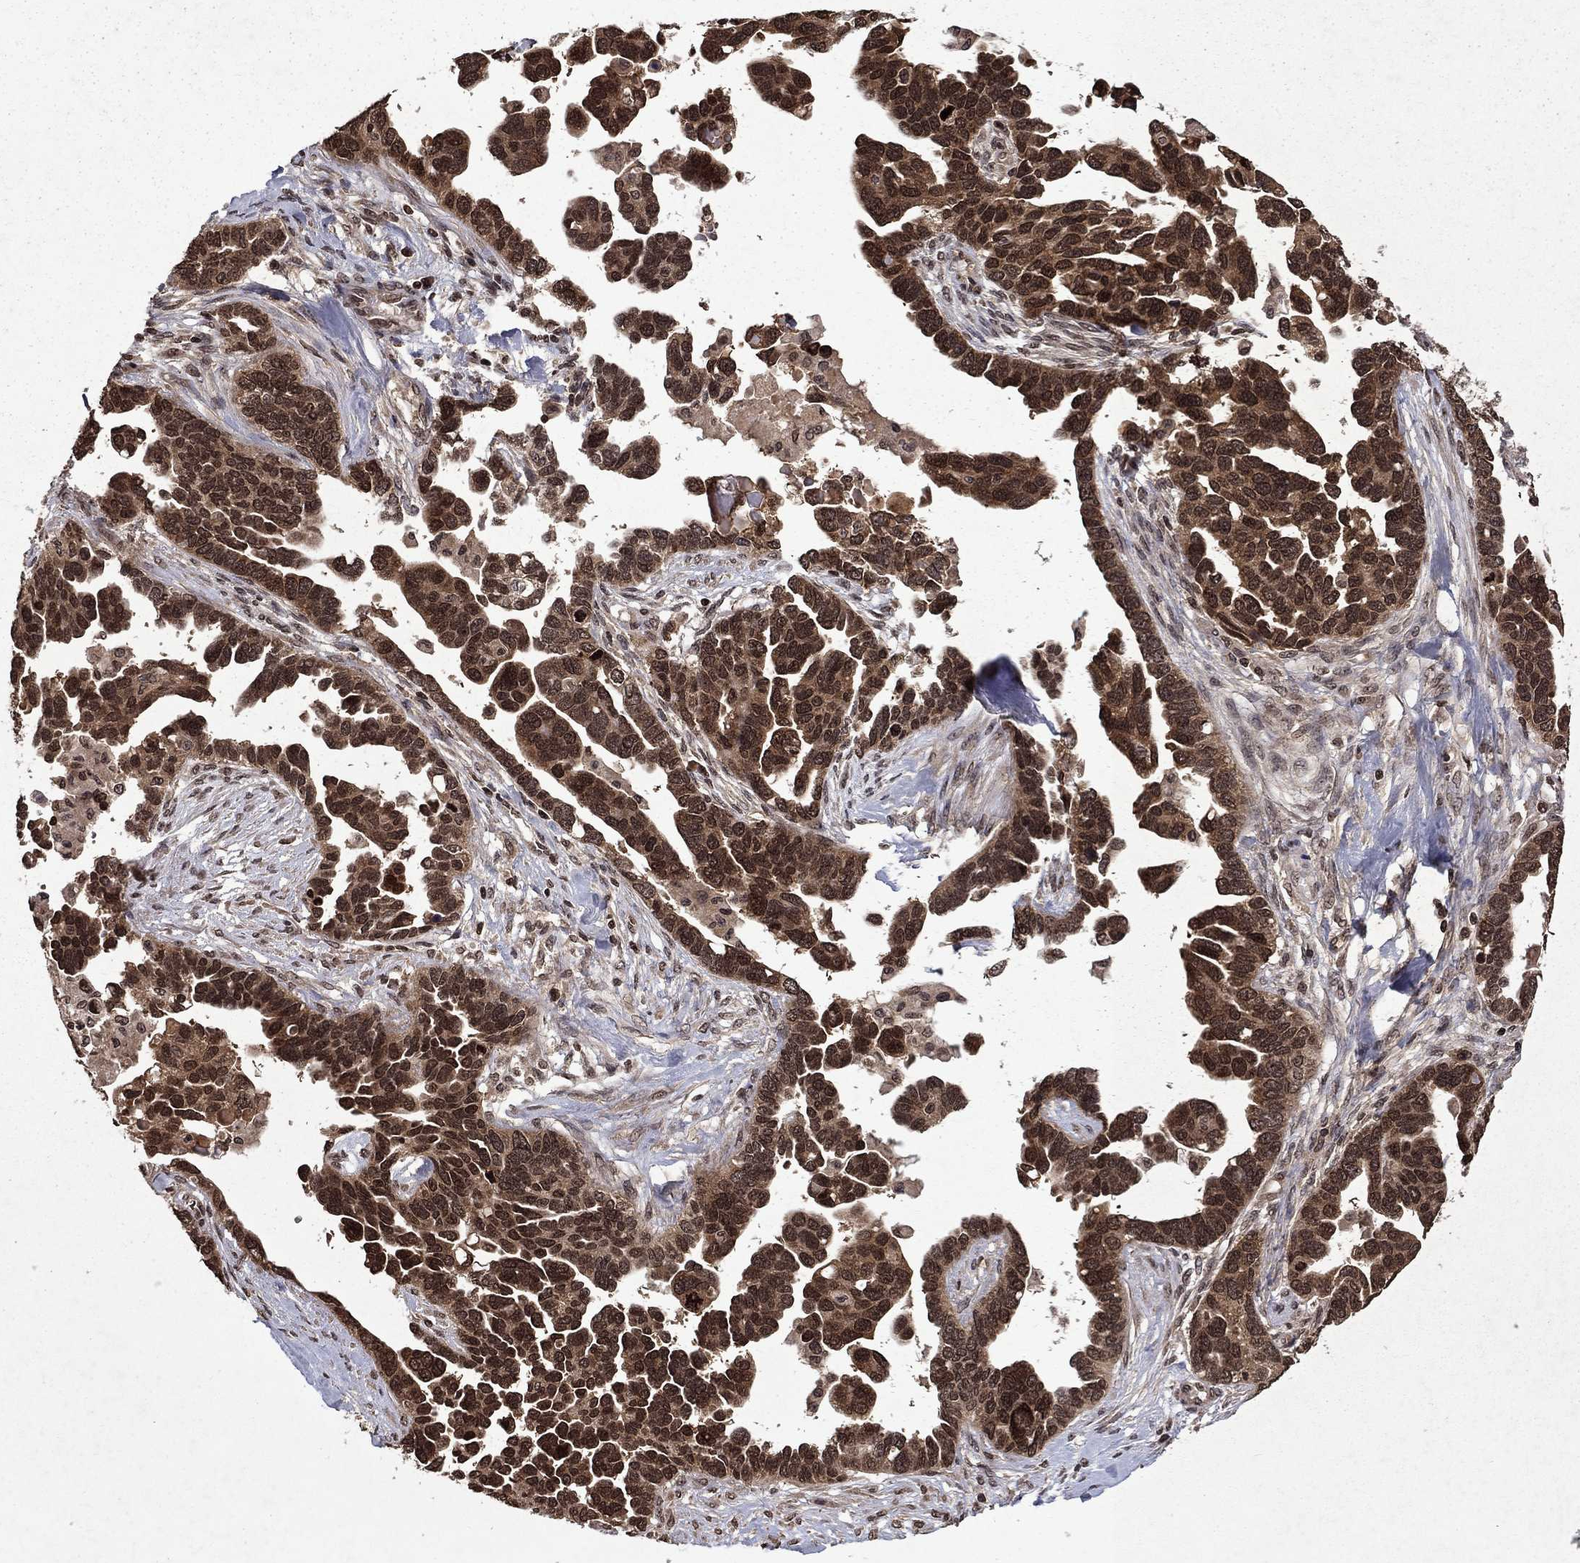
{"staining": {"intensity": "moderate", "quantity": ">75%", "location": "cytoplasmic/membranous,nuclear"}, "tissue": "ovarian cancer", "cell_type": "Tumor cells", "image_type": "cancer", "snomed": [{"axis": "morphology", "description": "Cystadenocarcinoma, serous, NOS"}, {"axis": "topography", "description": "Ovary"}], "caption": "A medium amount of moderate cytoplasmic/membranous and nuclear positivity is identified in about >75% of tumor cells in ovarian cancer (serous cystadenocarcinoma) tissue.", "gene": "PIN4", "patient": {"sex": "female", "age": 54}}